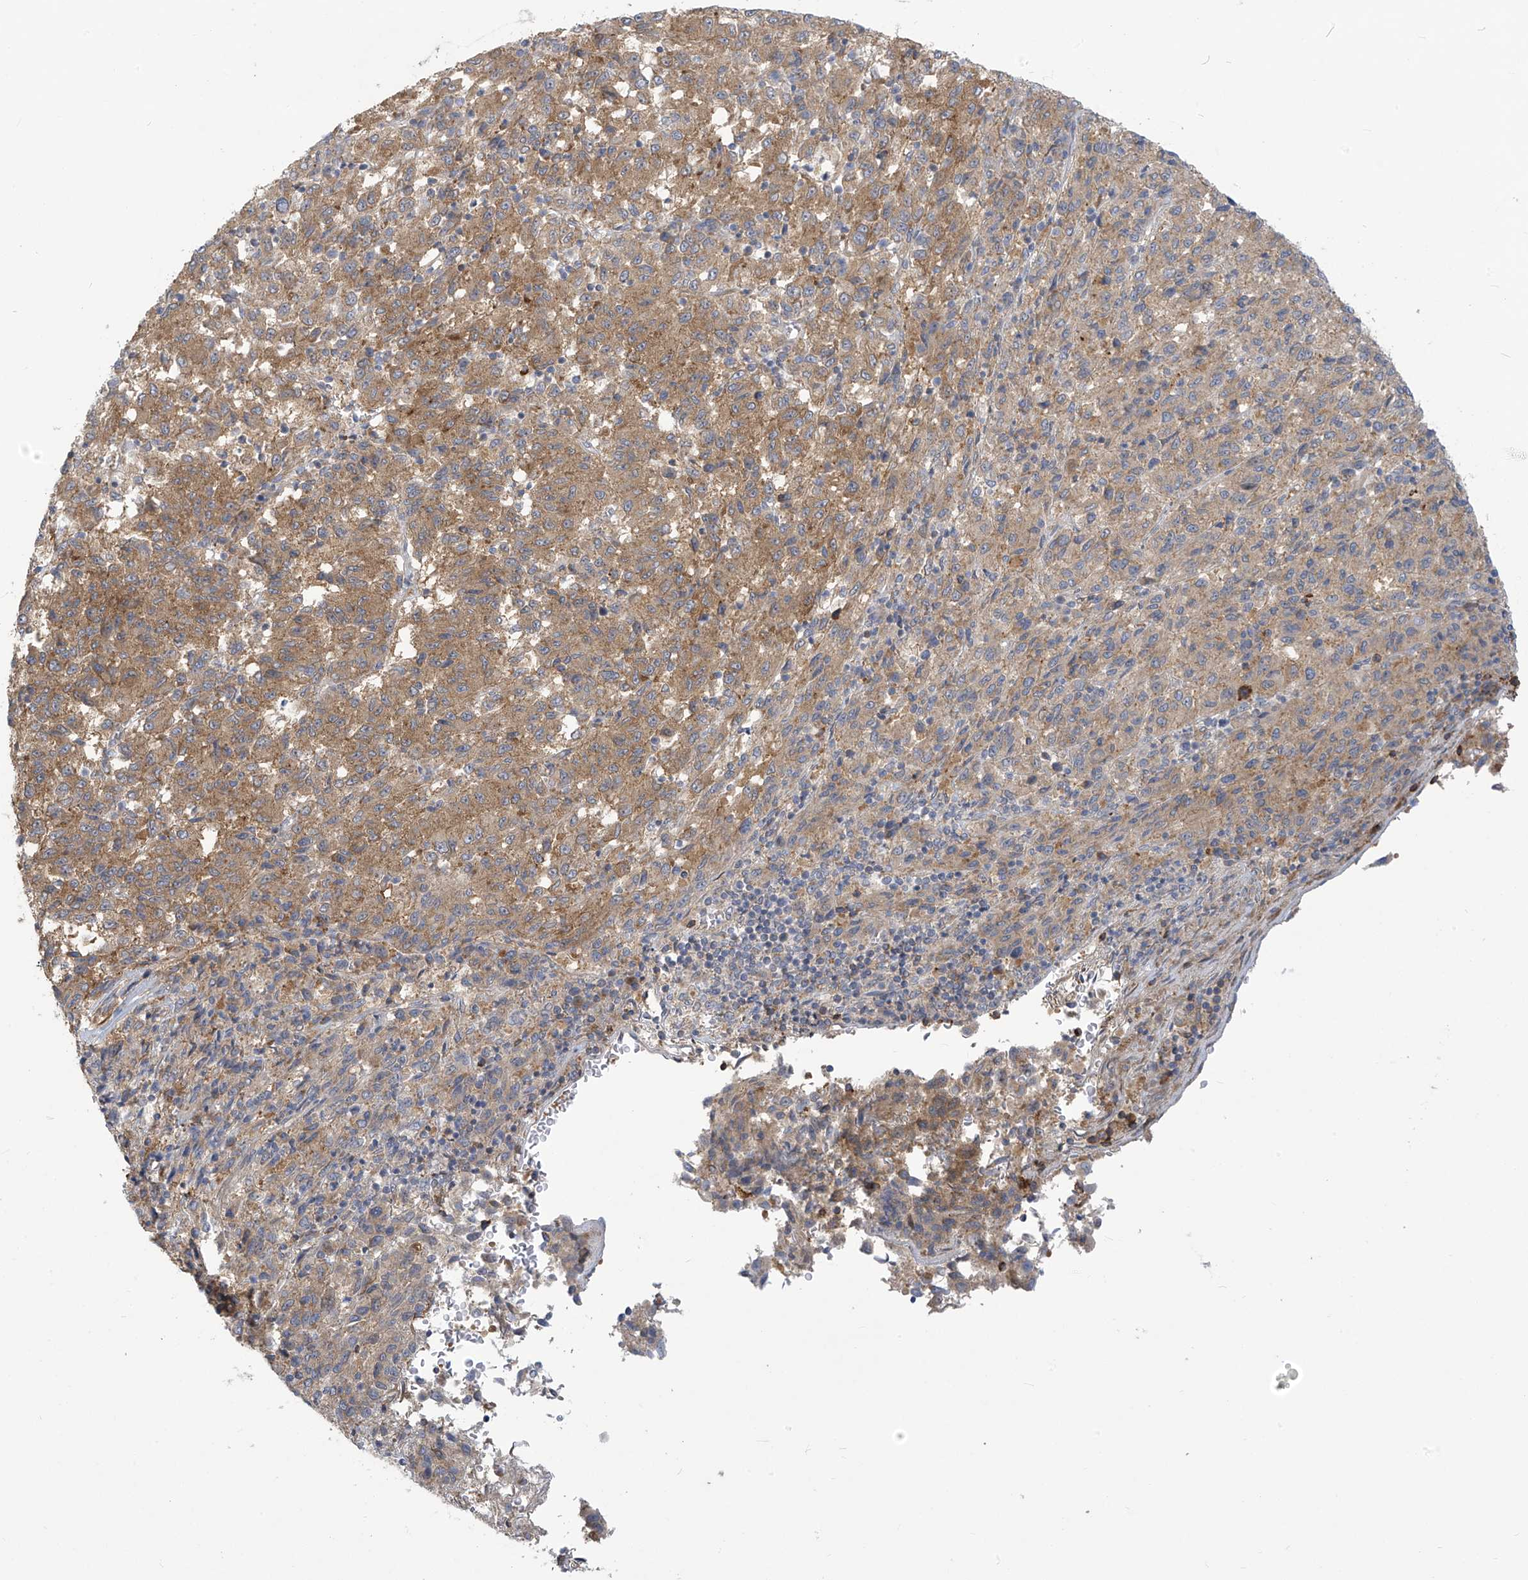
{"staining": {"intensity": "moderate", "quantity": ">75%", "location": "cytoplasmic/membranous"}, "tissue": "melanoma", "cell_type": "Tumor cells", "image_type": "cancer", "snomed": [{"axis": "morphology", "description": "Malignant melanoma, Metastatic site"}, {"axis": "topography", "description": "Lung"}], "caption": "This micrograph demonstrates malignant melanoma (metastatic site) stained with IHC to label a protein in brown. The cytoplasmic/membranous of tumor cells show moderate positivity for the protein. Nuclei are counter-stained blue.", "gene": "ADAT2", "patient": {"sex": "male", "age": 64}}